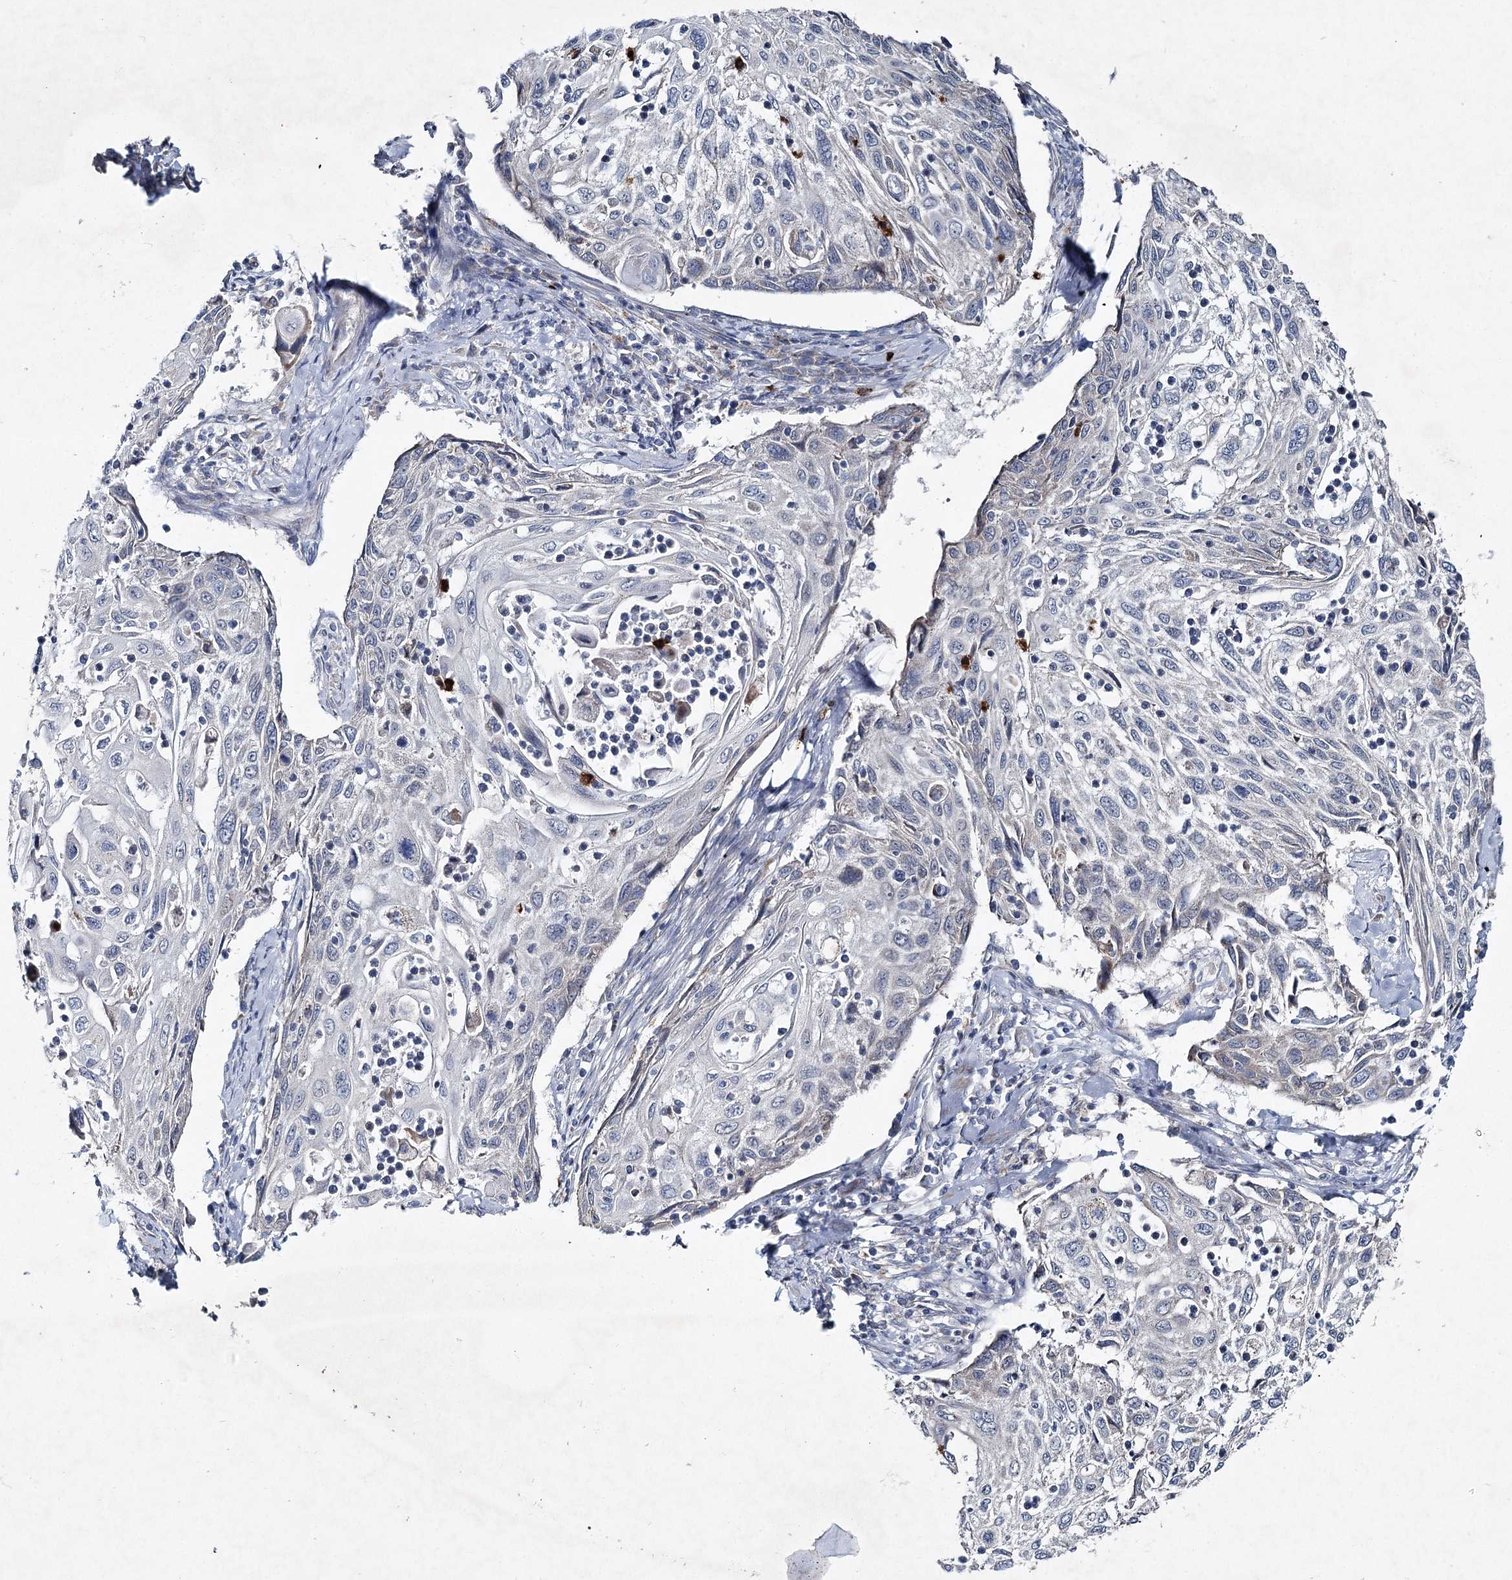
{"staining": {"intensity": "moderate", "quantity": "<25%", "location": "cytoplasmic/membranous"}, "tissue": "cervical cancer", "cell_type": "Tumor cells", "image_type": "cancer", "snomed": [{"axis": "morphology", "description": "Squamous cell carcinoma, NOS"}, {"axis": "topography", "description": "Cervix"}], "caption": "Tumor cells demonstrate moderate cytoplasmic/membranous expression in approximately <25% of cells in cervical cancer (squamous cell carcinoma).", "gene": "PLA2G12A", "patient": {"sex": "female", "age": 70}}